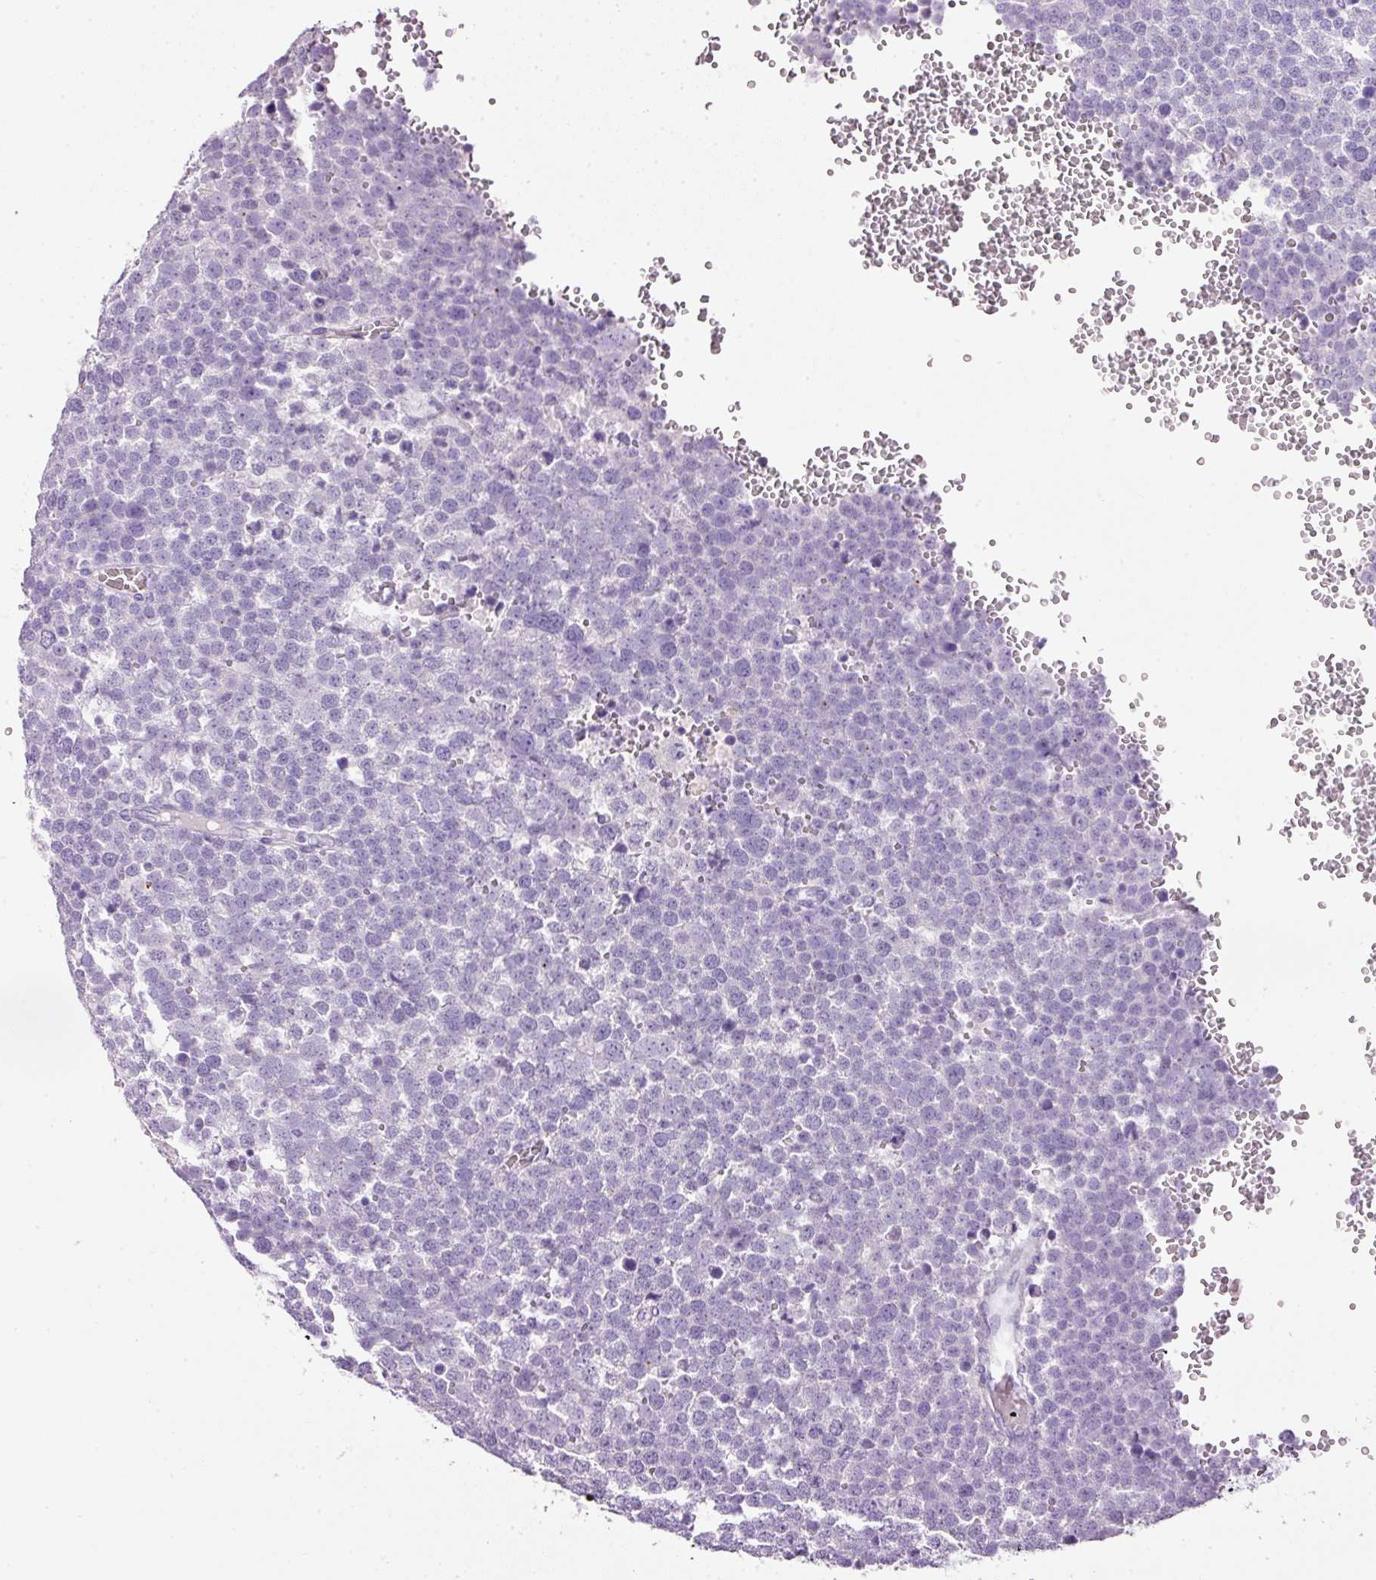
{"staining": {"intensity": "negative", "quantity": "none", "location": "none"}, "tissue": "testis cancer", "cell_type": "Tumor cells", "image_type": "cancer", "snomed": [{"axis": "morphology", "description": "Seminoma, NOS"}, {"axis": "topography", "description": "Testis"}], "caption": "A histopathology image of seminoma (testis) stained for a protein demonstrates no brown staining in tumor cells. The staining was performed using DAB to visualize the protein expression in brown, while the nuclei were stained in blue with hematoxylin (Magnification: 20x).", "gene": "BSND", "patient": {"sex": "male", "age": 71}}